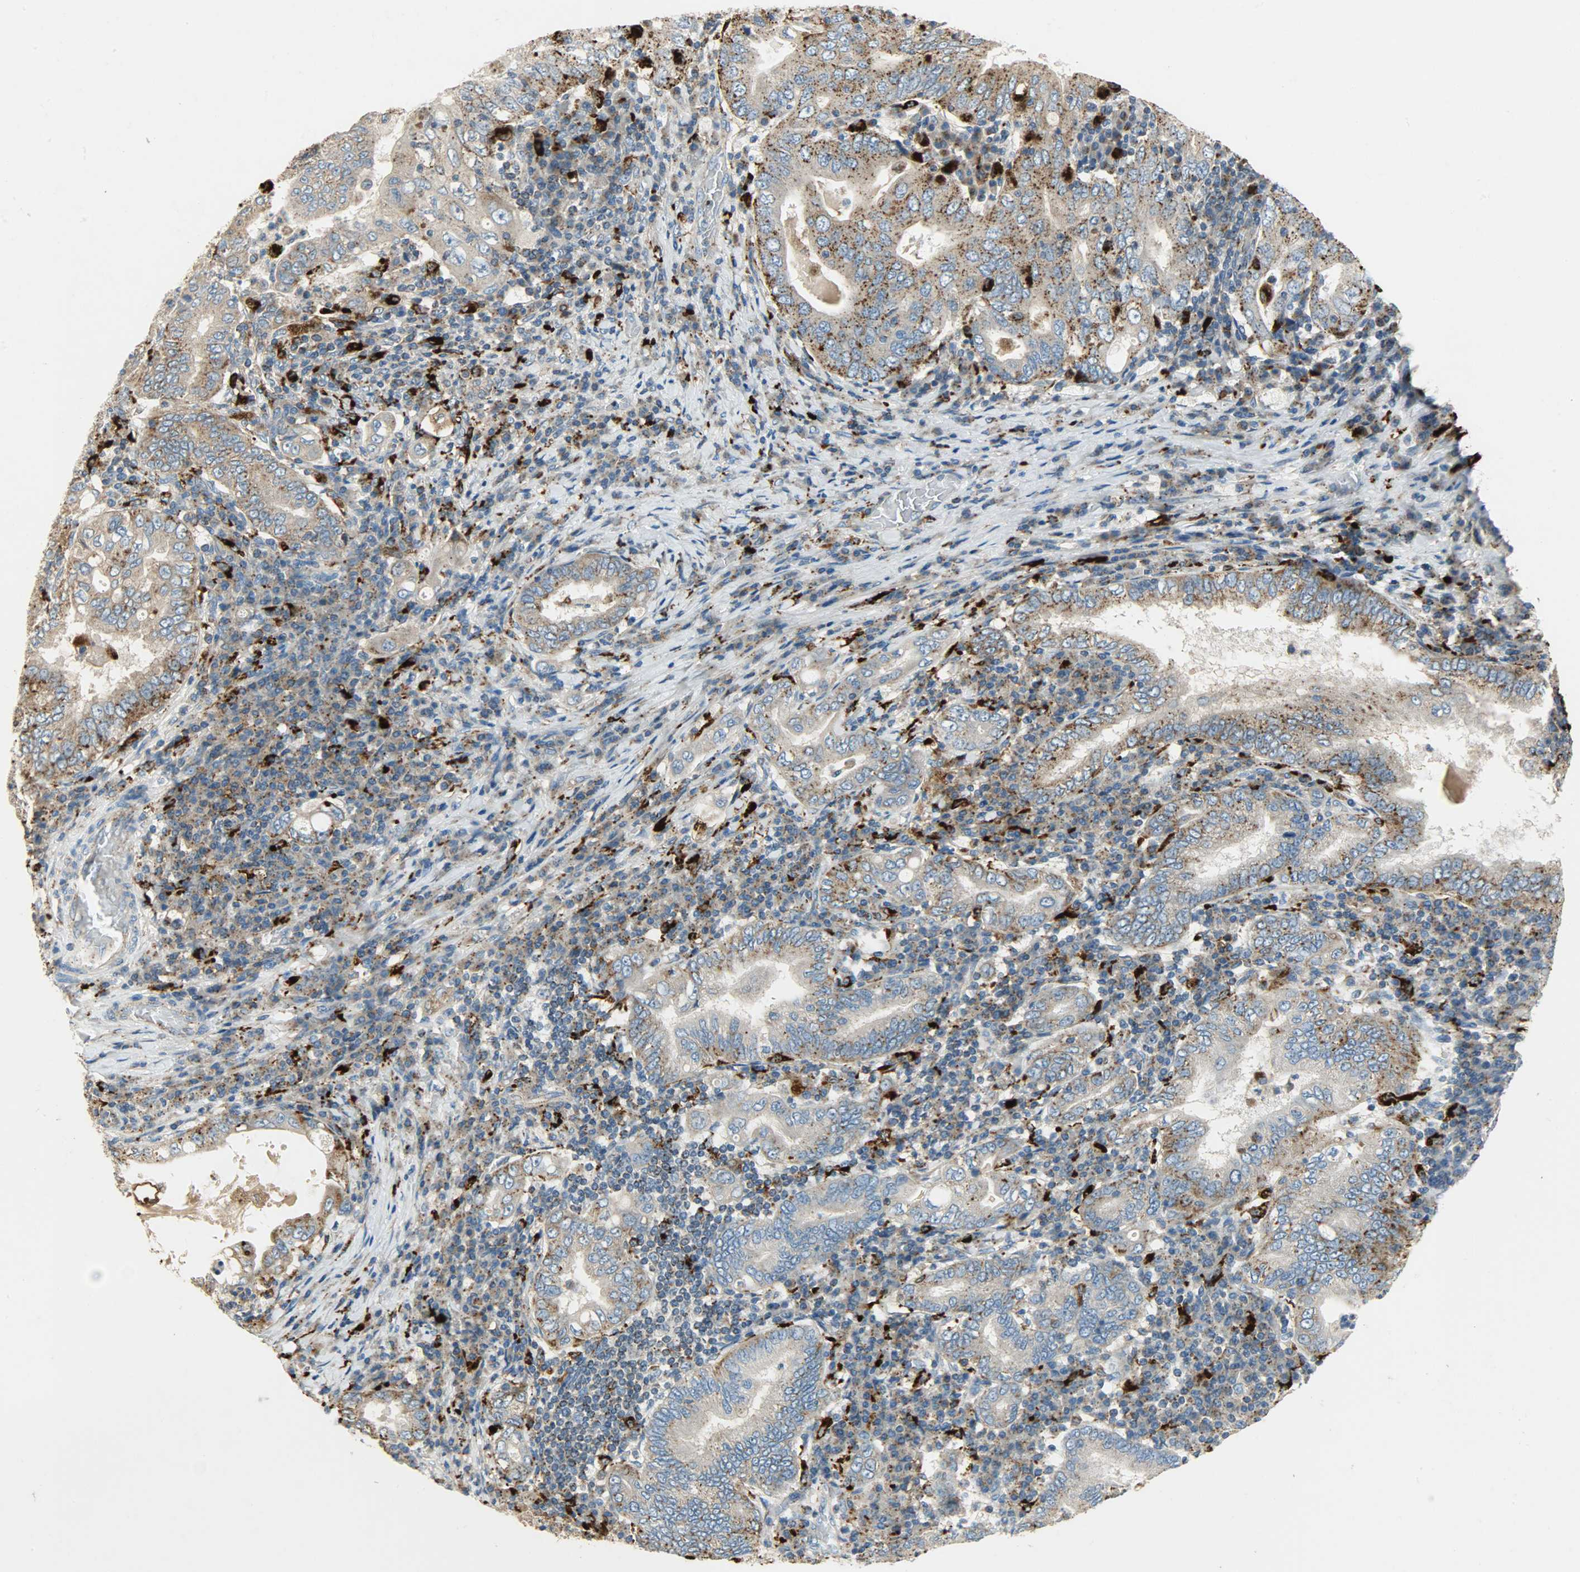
{"staining": {"intensity": "moderate", "quantity": ">75%", "location": "cytoplasmic/membranous"}, "tissue": "stomach cancer", "cell_type": "Tumor cells", "image_type": "cancer", "snomed": [{"axis": "morphology", "description": "Normal tissue, NOS"}, {"axis": "morphology", "description": "Adenocarcinoma, NOS"}, {"axis": "topography", "description": "Esophagus"}, {"axis": "topography", "description": "Stomach, upper"}, {"axis": "topography", "description": "Peripheral nerve tissue"}], "caption": "Adenocarcinoma (stomach) was stained to show a protein in brown. There is medium levels of moderate cytoplasmic/membranous staining in about >75% of tumor cells. The protein is stained brown, and the nuclei are stained in blue (DAB IHC with brightfield microscopy, high magnification).", "gene": "ASAH1", "patient": {"sex": "male", "age": 62}}